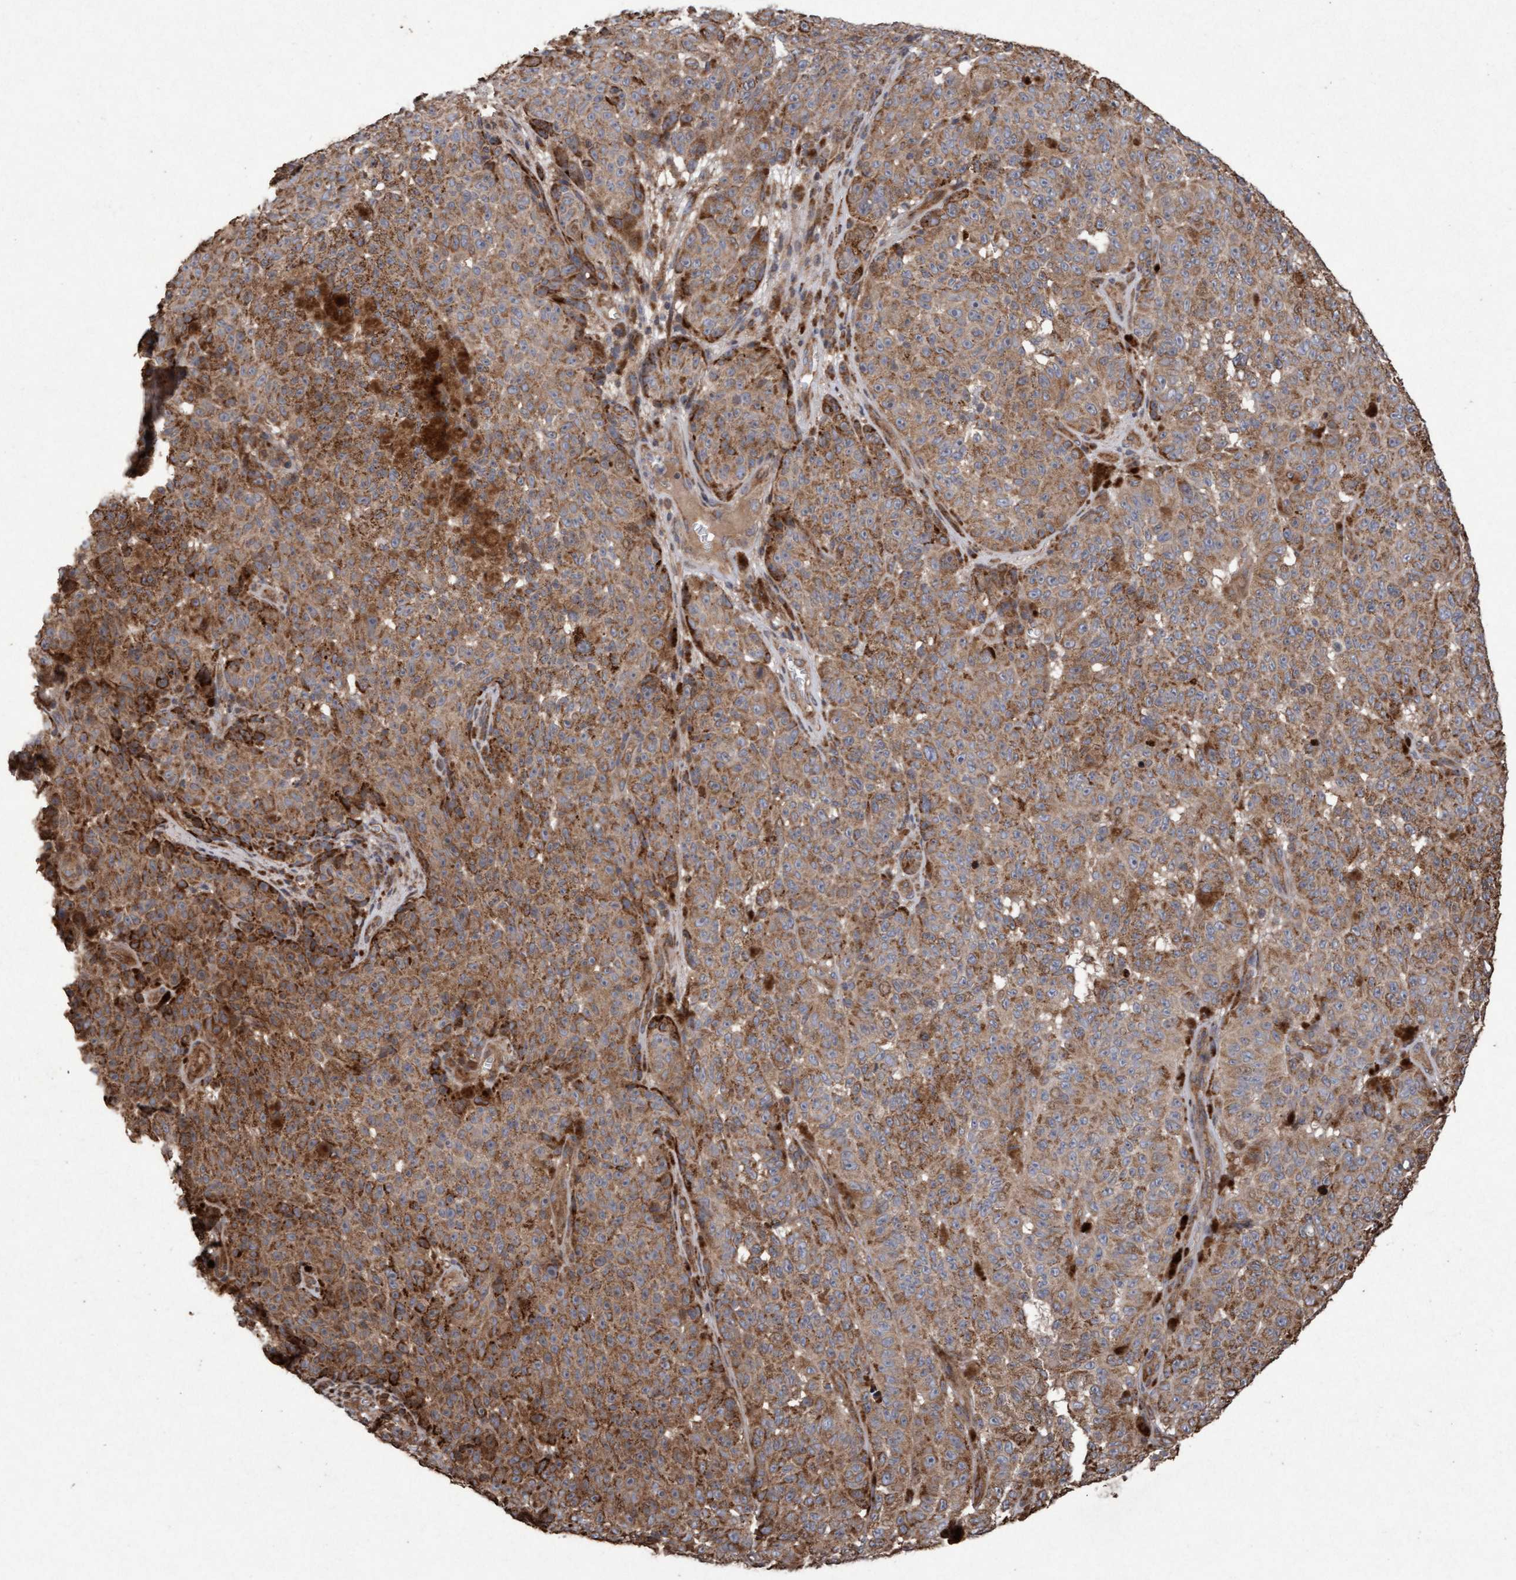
{"staining": {"intensity": "moderate", "quantity": ">75%", "location": "cytoplasmic/membranous"}, "tissue": "melanoma", "cell_type": "Tumor cells", "image_type": "cancer", "snomed": [{"axis": "morphology", "description": "Malignant melanoma, NOS"}, {"axis": "topography", "description": "Skin"}], "caption": "Human malignant melanoma stained with a brown dye exhibits moderate cytoplasmic/membranous positive expression in approximately >75% of tumor cells.", "gene": "OSBP2", "patient": {"sex": "female", "age": 82}}